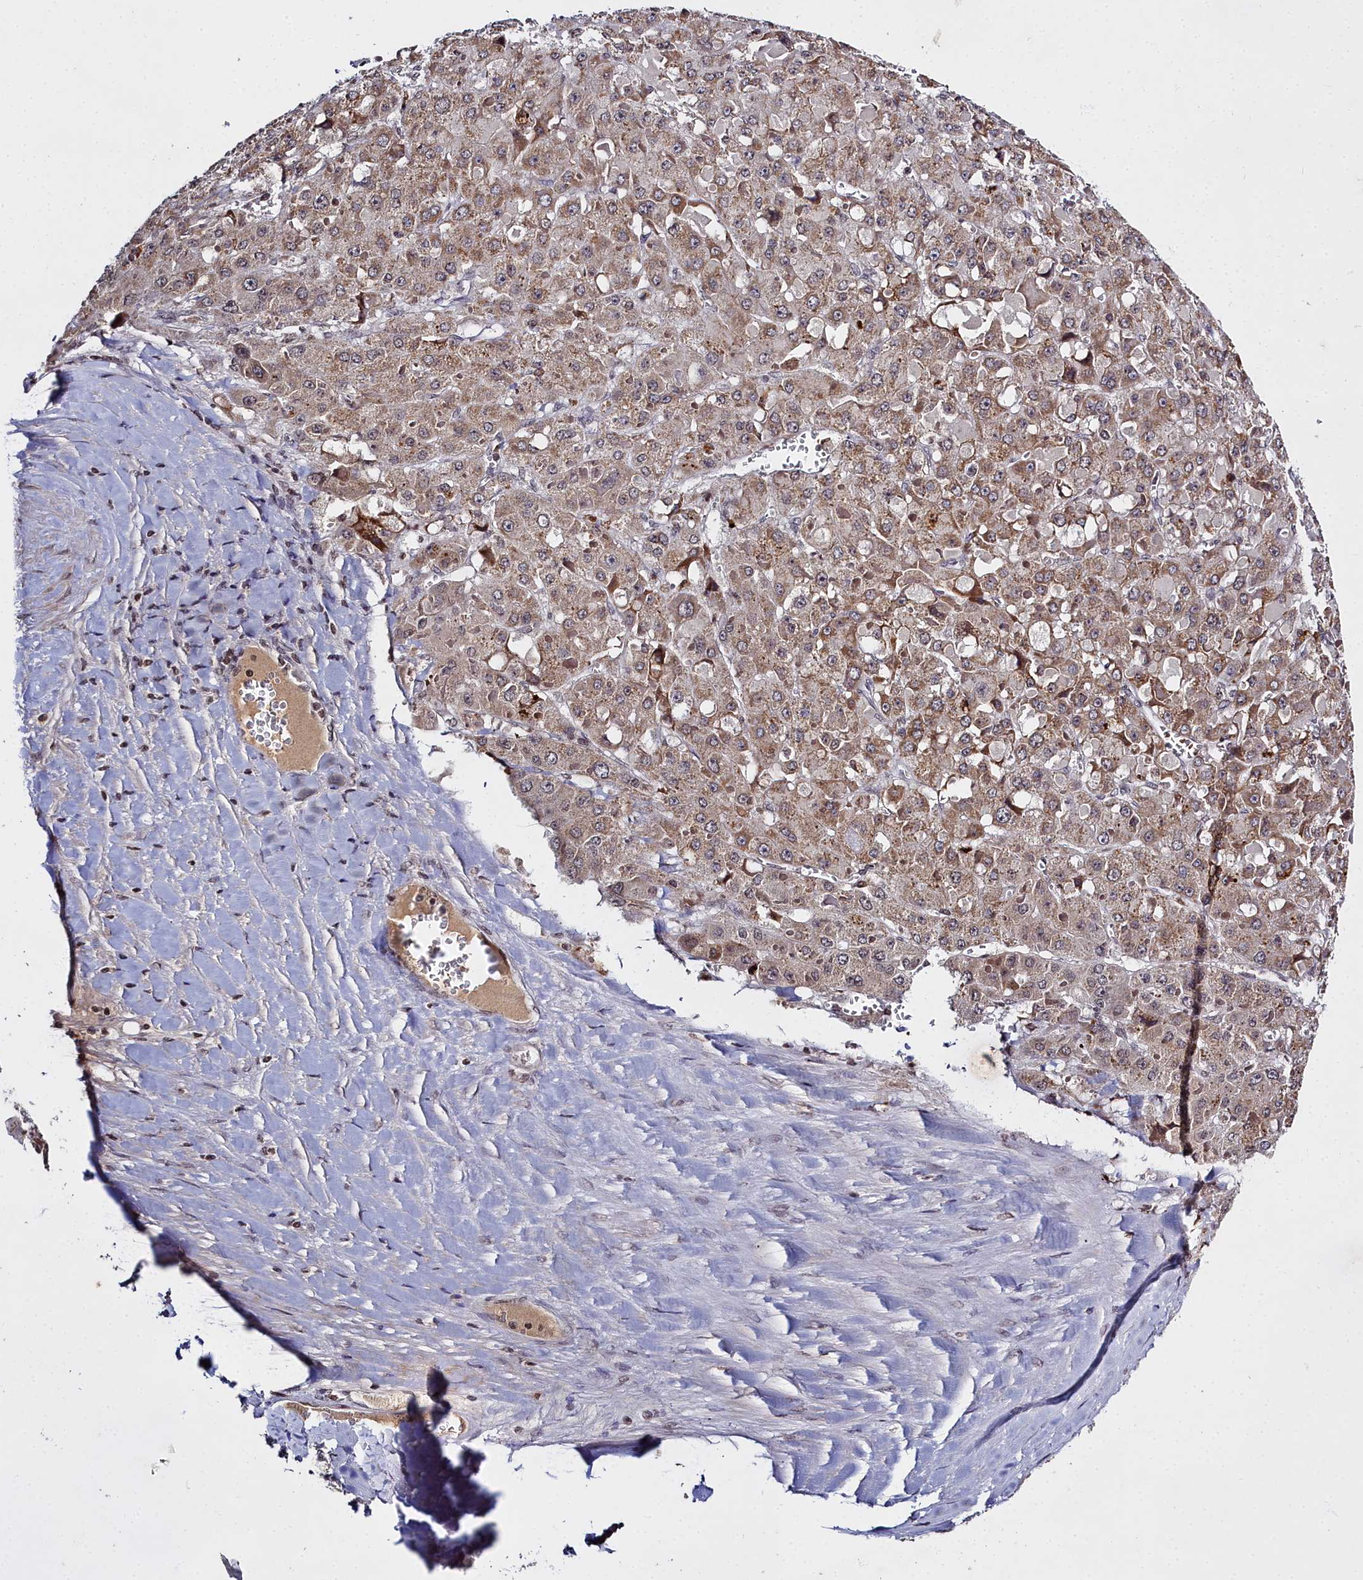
{"staining": {"intensity": "moderate", "quantity": ">75%", "location": "cytoplasmic/membranous"}, "tissue": "liver cancer", "cell_type": "Tumor cells", "image_type": "cancer", "snomed": [{"axis": "morphology", "description": "Carcinoma, Hepatocellular, NOS"}, {"axis": "topography", "description": "Liver"}], "caption": "Approximately >75% of tumor cells in liver cancer (hepatocellular carcinoma) show moderate cytoplasmic/membranous protein expression as visualized by brown immunohistochemical staining.", "gene": "FZD4", "patient": {"sex": "female", "age": 73}}